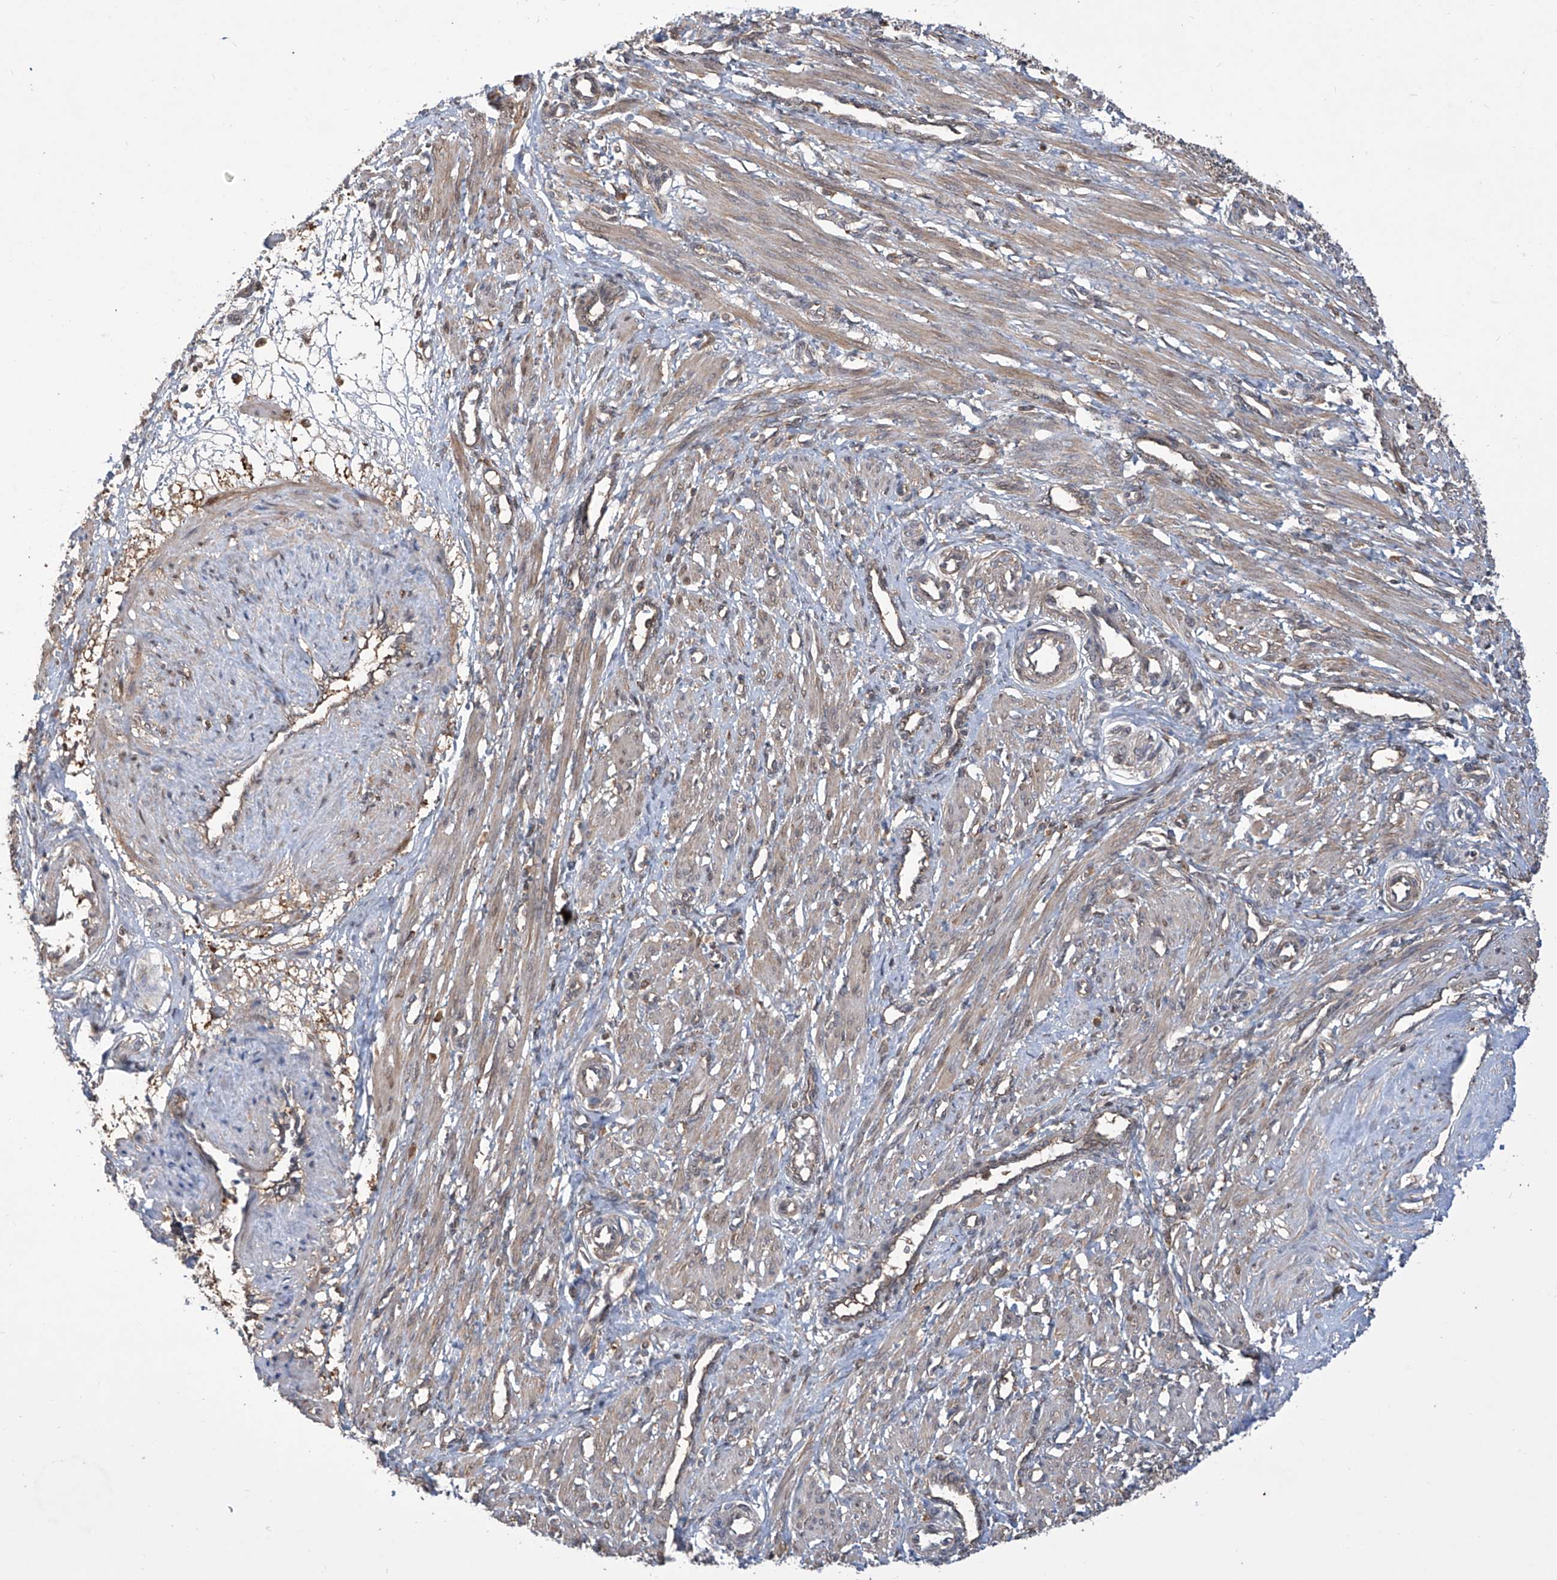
{"staining": {"intensity": "weak", "quantity": "25%-75%", "location": "cytoplasmic/membranous,nuclear"}, "tissue": "smooth muscle", "cell_type": "Smooth muscle cells", "image_type": "normal", "snomed": [{"axis": "morphology", "description": "Normal tissue, NOS"}, {"axis": "topography", "description": "Endometrium"}], "caption": "A brown stain highlights weak cytoplasmic/membranous,nuclear staining of a protein in smooth muscle cells of normal human smooth muscle. The protein is stained brown, and the nuclei are stained in blue (DAB (3,3'-diaminobenzidine) IHC with brightfield microscopy, high magnification).", "gene": "HOXC8", "patient": {"sex": "female", "age": 33}}